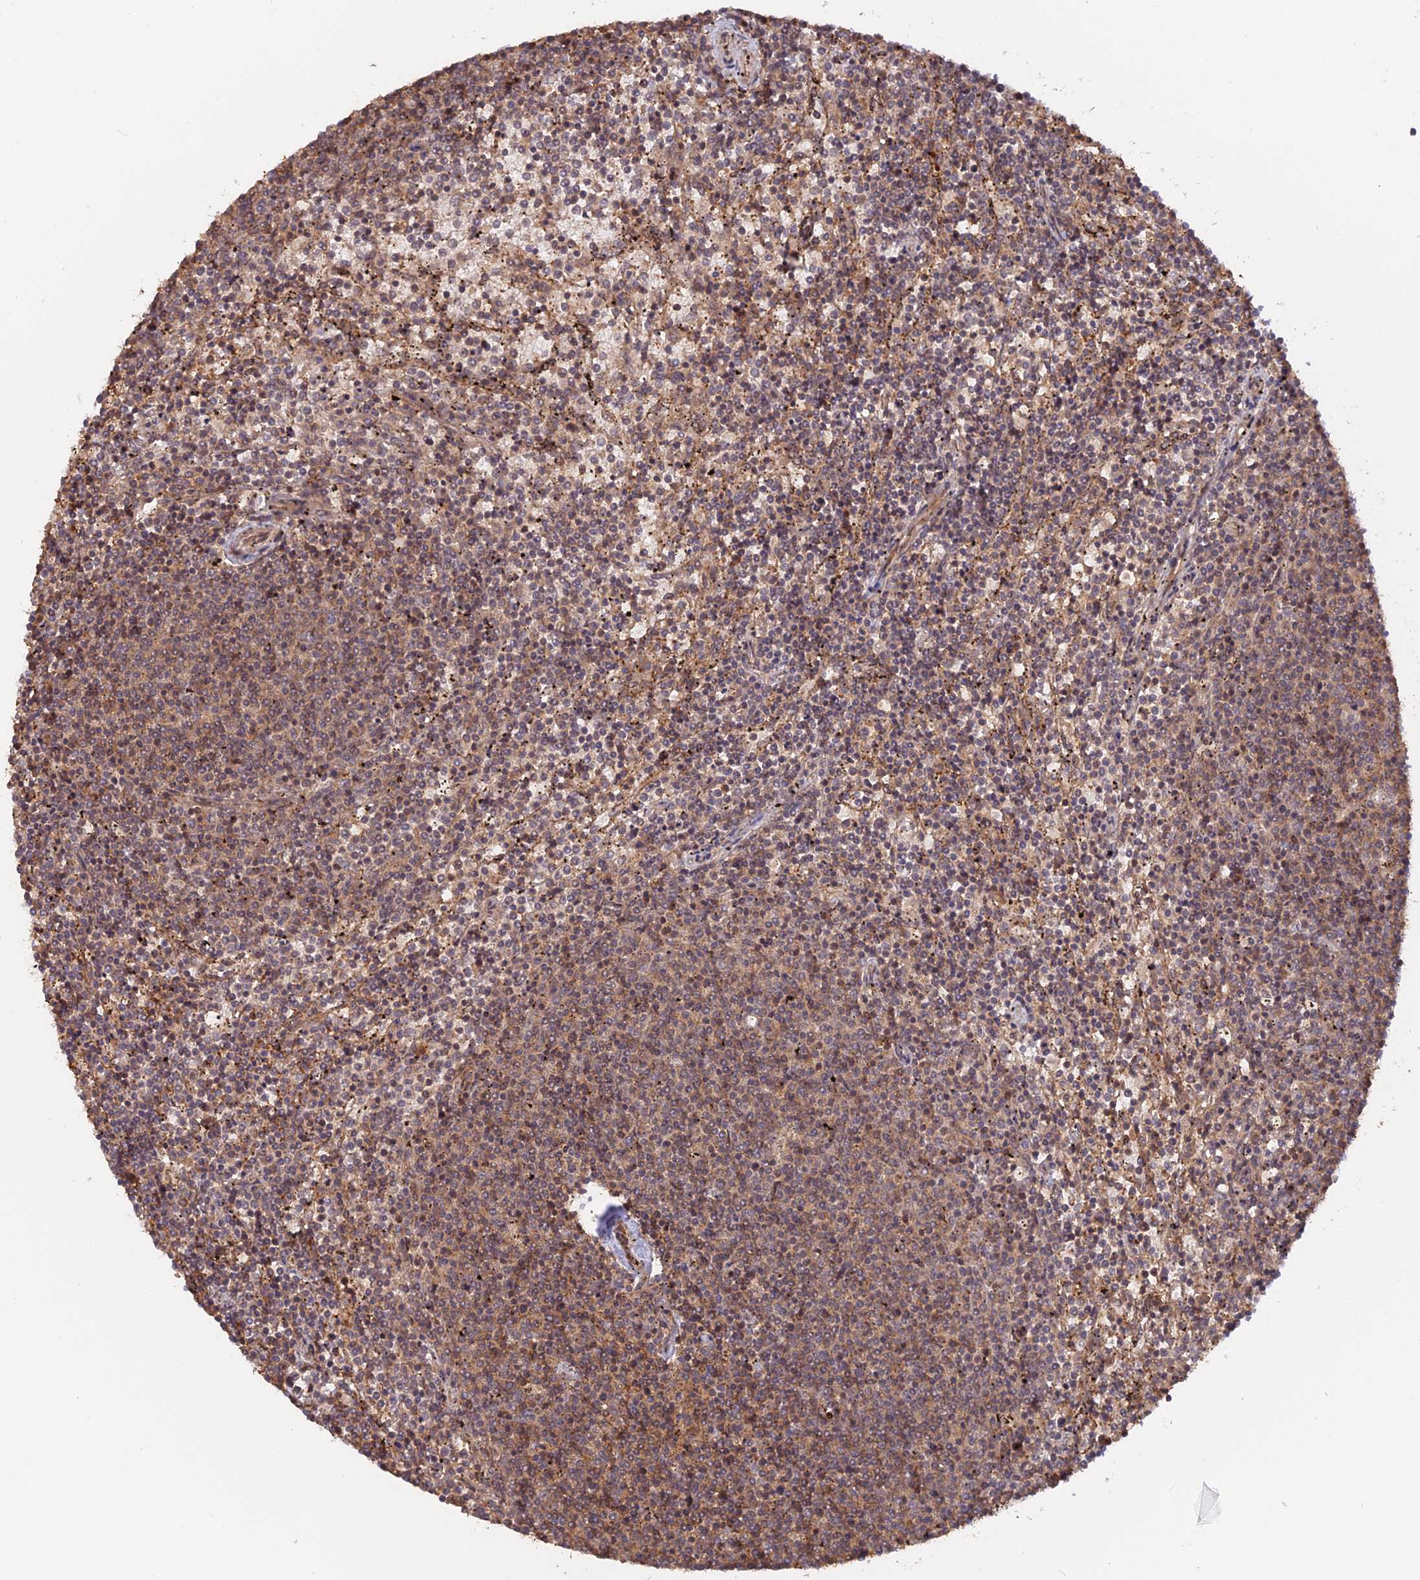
{"staining": {"intensity": "weak", "quantity": "25%-75%", "location": "cytoplasmic/membranous"}, "tissue": "lymphoma", "cell_type": "Tumor cells", "image_type": "cancer", "snomed": [{"axis": "morphology", "description": "Malignant lymphoma, non-Hodgkin's type, Low grade"}, {"axis": "topography", "description": "Spleen"}], "caption": "This histopathology image displays immunohistochemistry (IHC) staining of lymphoma, with low weak cytoplasmic/membranous staining in about 25%-75% of tumor cells.", "gene": "CCDC174", "patient": {"sex": "female", "age": 50}}